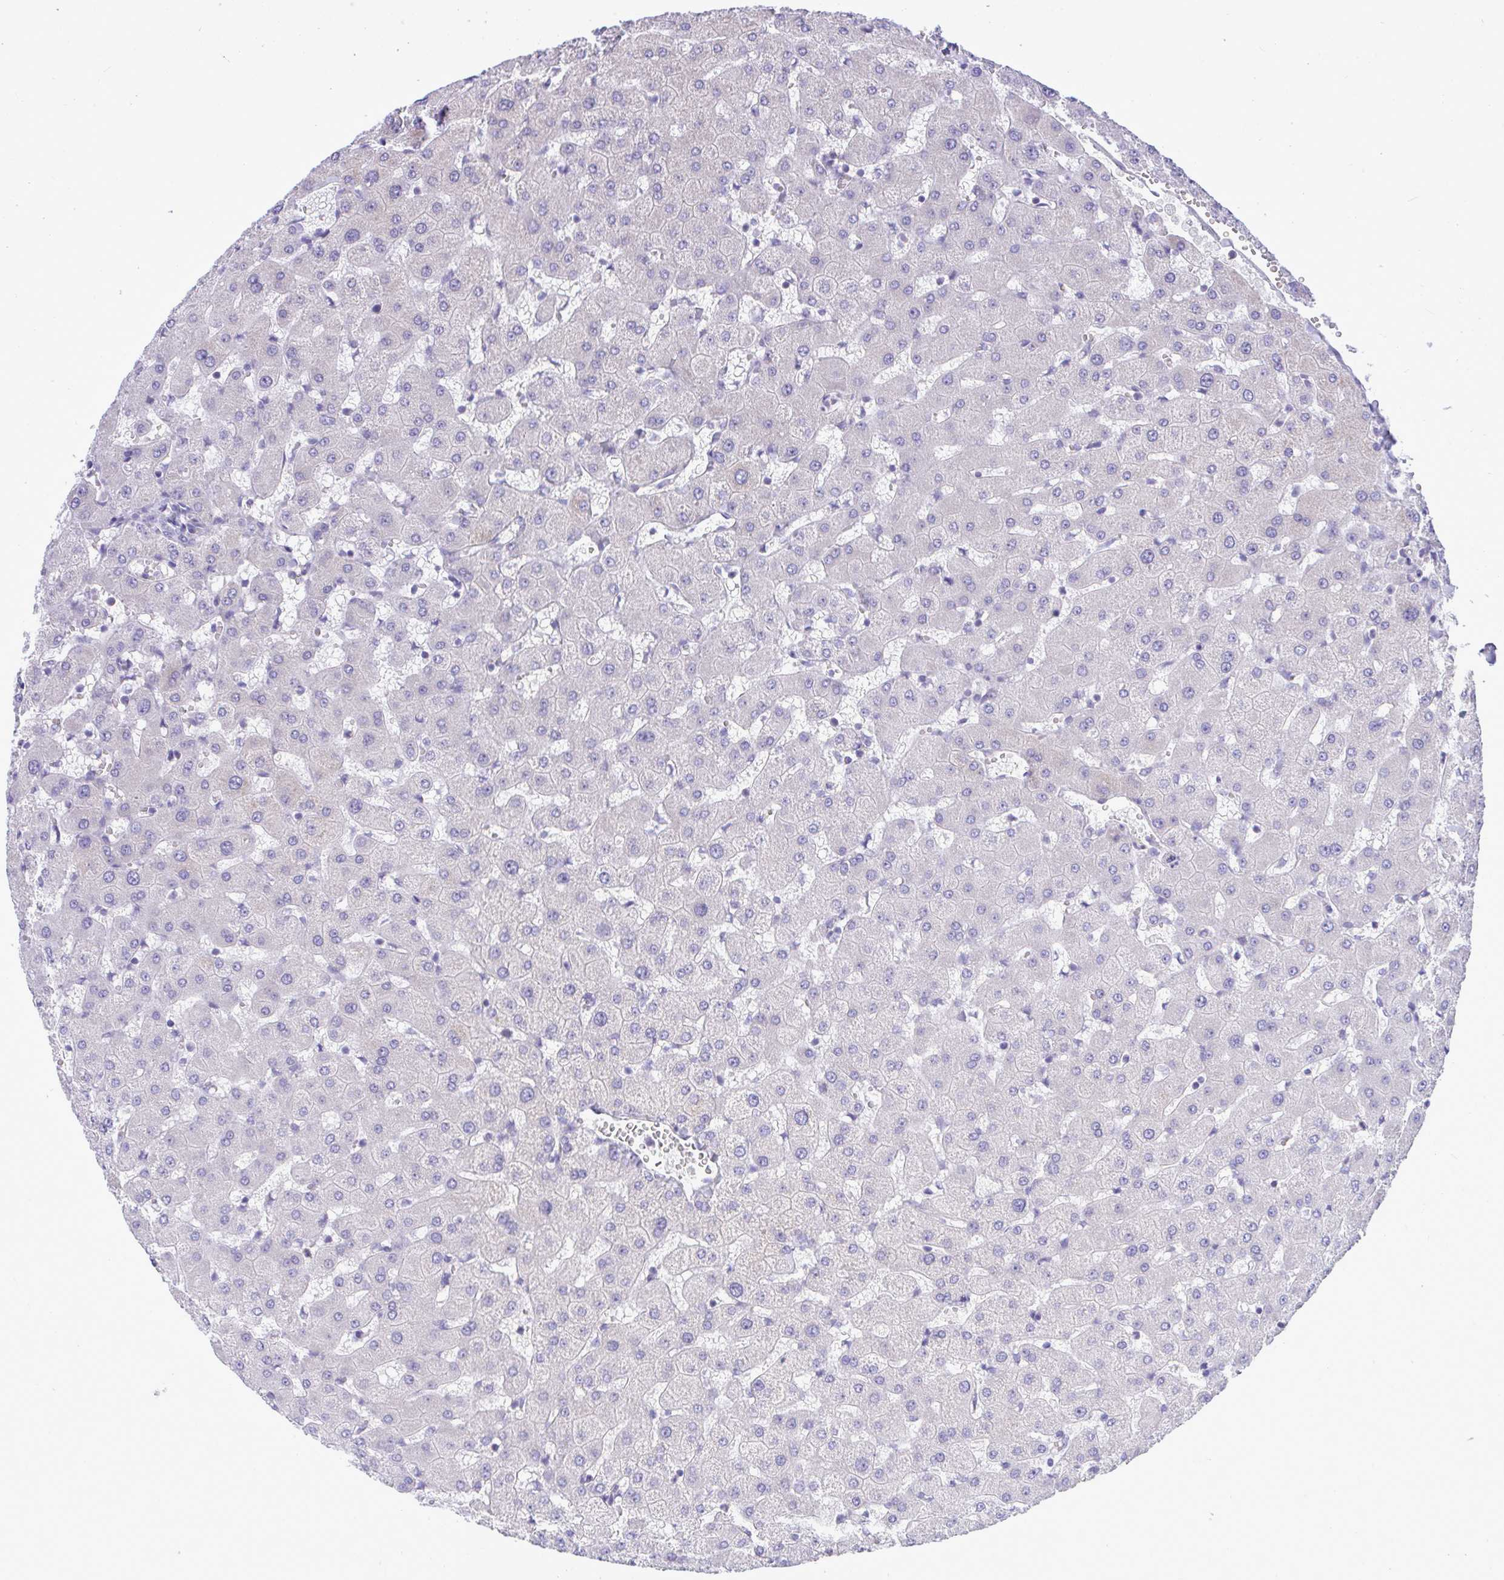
{"staining": {"intensity": "negative", "quantity": "none", "location": "none"}, "tissue": "liver", "cell_type": "Cholangiocytes", "image_type": "normal", "snomed": [{"axis": "morphology", "description": "Normal tissue, NOS"}, {"axis": "topography", "description": "Liver"}], "caption": "IHC photomicrograph of unremarkable liver: human liver stained with DAB demonstrates no significant protein positivity in cholangiocytes.", "gene": "PIGK", "patient": {"sex": "female", "age": 63}}